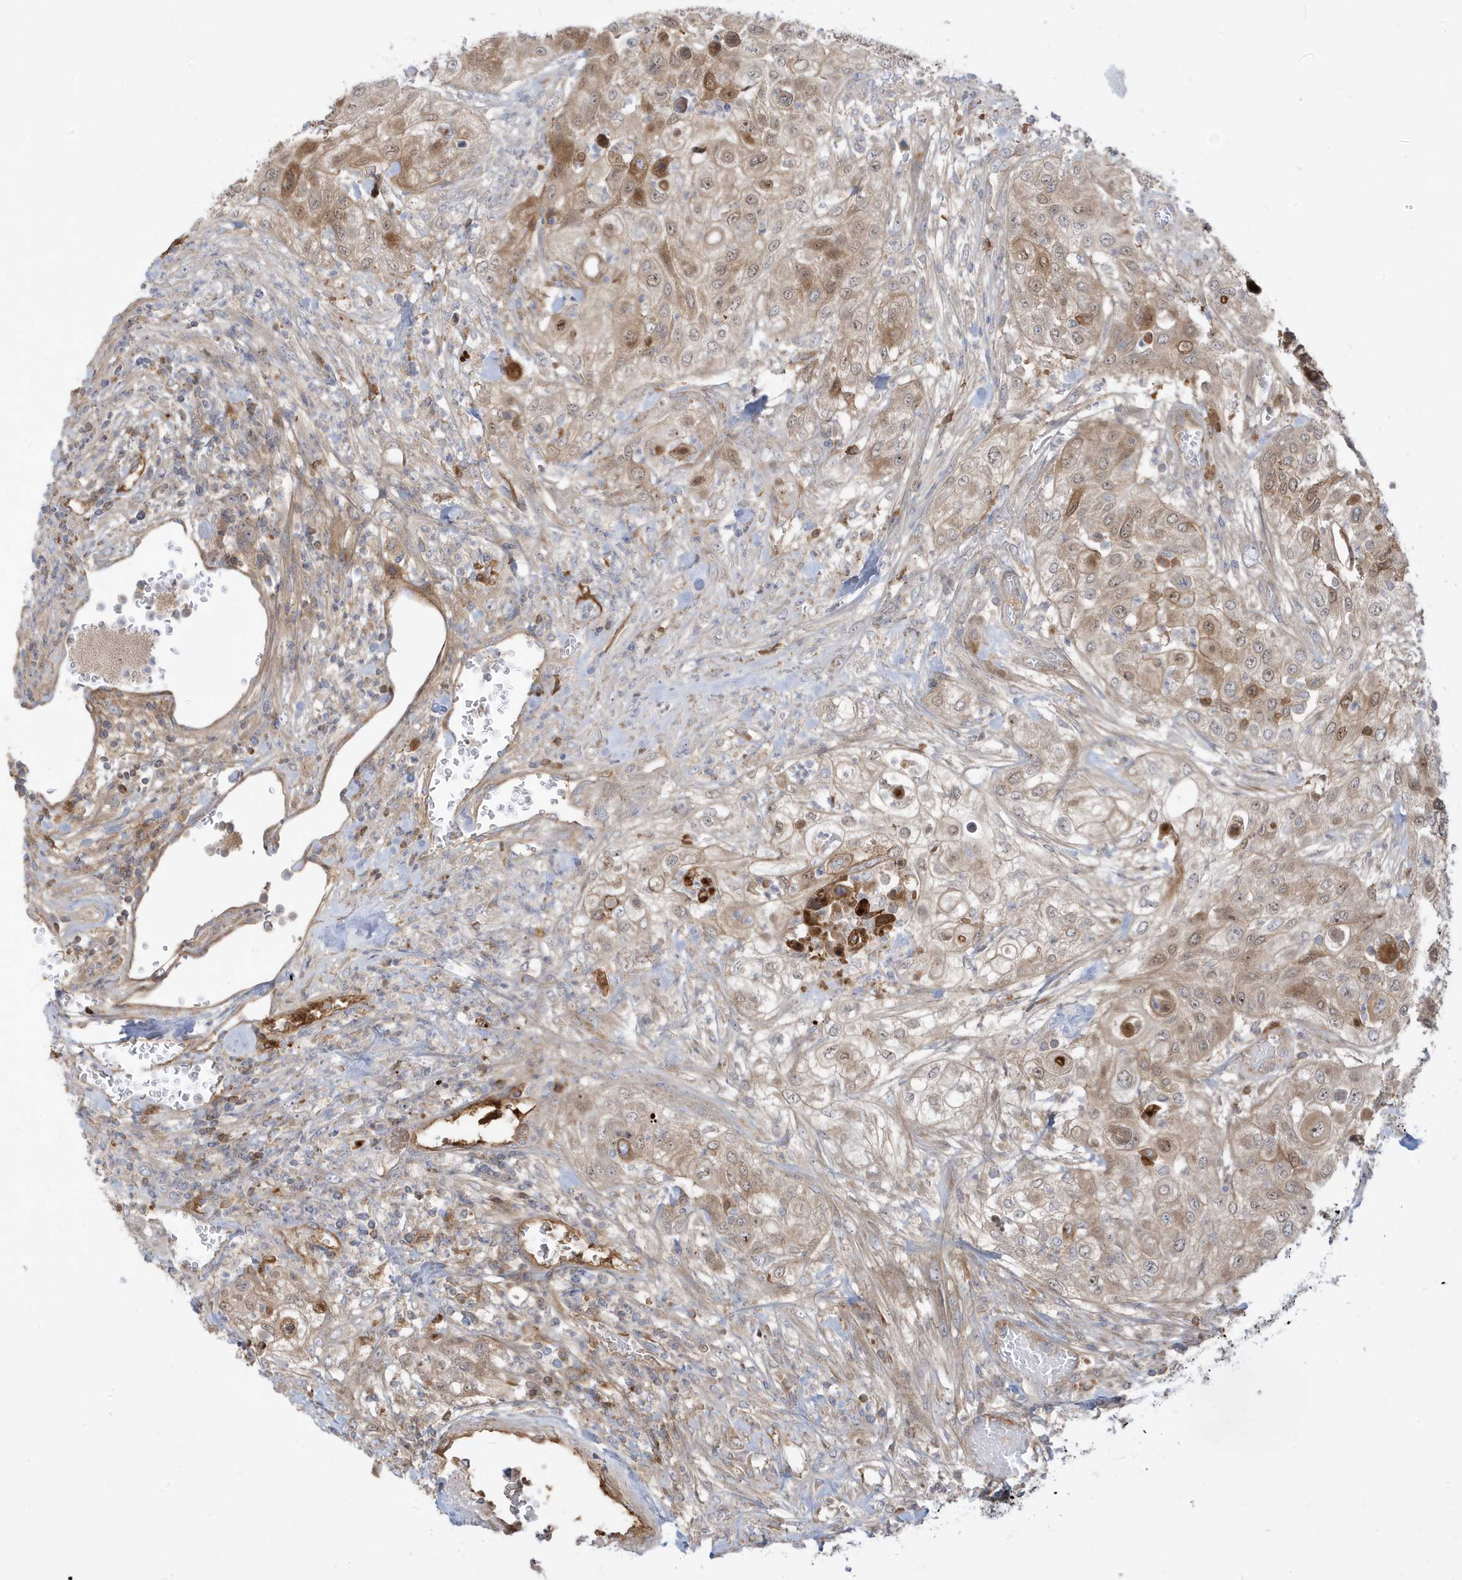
{"staining": {"intensity": "moderate", "quantity": ">75%", "location": "cytoplasmic/membranous"}, "tissue": "urothelial cancer", "cell_type": "Tumor cells", "image_type": "cancer", "snomed": [{"axis": "morphology", "description": "Urothelial carcinoma, High grade"}, {"axis": "topography", "description": "Urinary bladder"}], "caption": "Tumor cells reveal medium levels of moderate cytoplasmic/membranous expression in about >75% of cells in human urothelial cancer. (DAB (3,3'-diaminobenzidine) IHC with brightfield microscopy, high magnification).", "gene": "IFT57", "patient": {"sex": "female", "age": 79}}